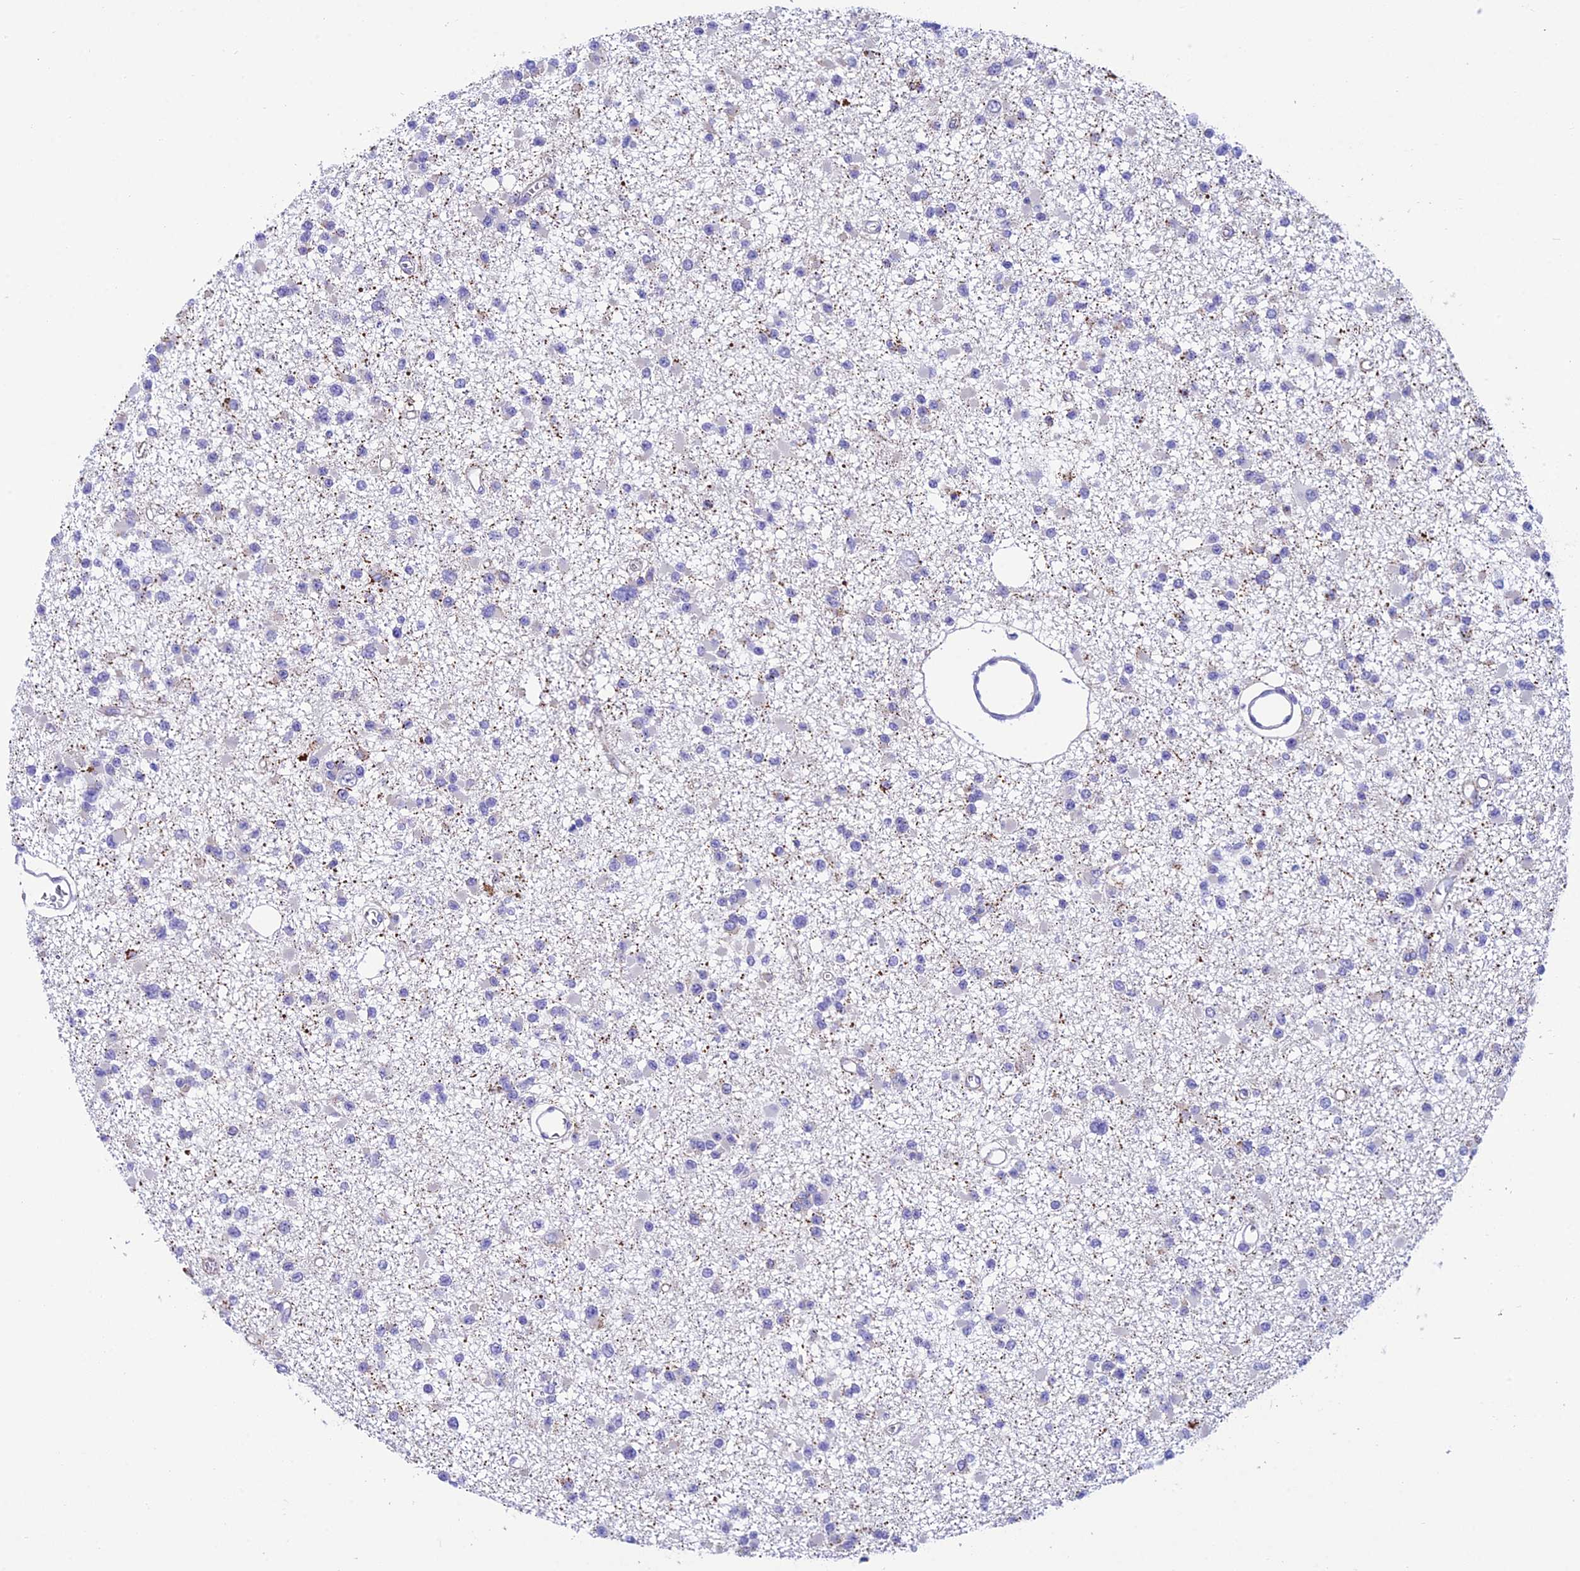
{"staining": {"intensity": "negative", "quantity": "none", "location": "none"}, "tissue": "glioma", "cell_type": "Tumor cells", "image_type": "cancer", "snomed": [{"axis": "morphology", "description": "Glioma, malignant, Low grade"}, {"axis": "topography", "description": "Brain"}], "caption": "This is an immunohistochemistry histopathology image of human glioma. There is no positivity in tumor cells.", "gene": "MACIR", "patient": {"sex": "female", "age": 22}}